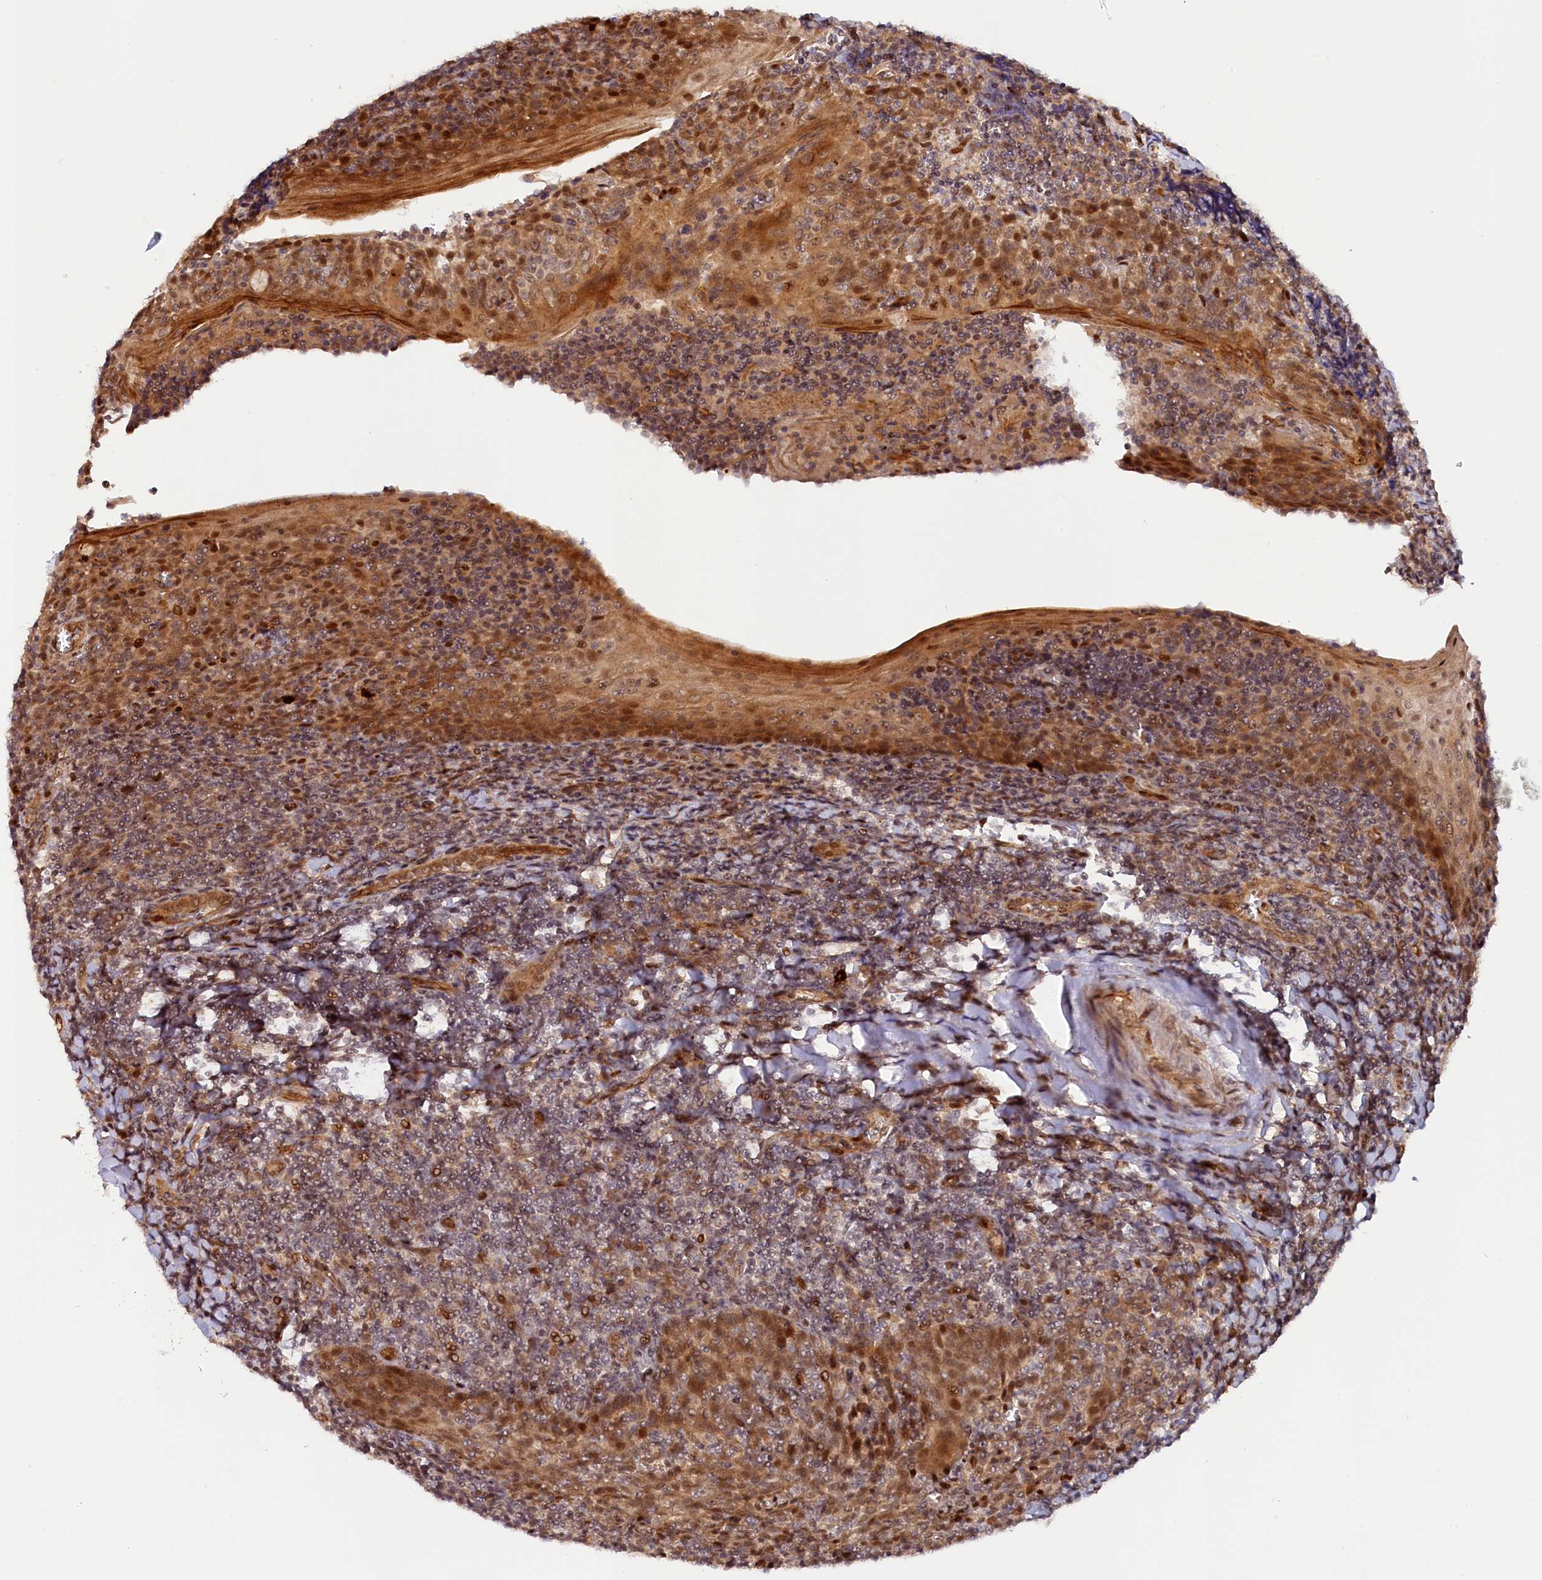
{"staining": {"intensity": "moderate", "quantity": "<25%", "location": "cytoplasmic/membranous,nuclear"}, "tissue": "tonsil", "cell_type": "Germinal center cells", "image_type": "normal", "snomed": [{"axis": "morphology", "description": "Normal tissue, NOS"}, {"axis": "topography", "description": "Tonsil"}], "caption": "IHC photomicrograph of benign tonsil: human tonsil stained using immunohistochemistry (IHC) reveals low levels of moderate protein expression localized specifically in the cytoplasmic/membranous,nuclear of germinal center cells, appearing as a cytoplasmic/membranous,nuclear brown color.", "gene": "ANKRD24", "patient": {"sex": "male", "age": 27}}